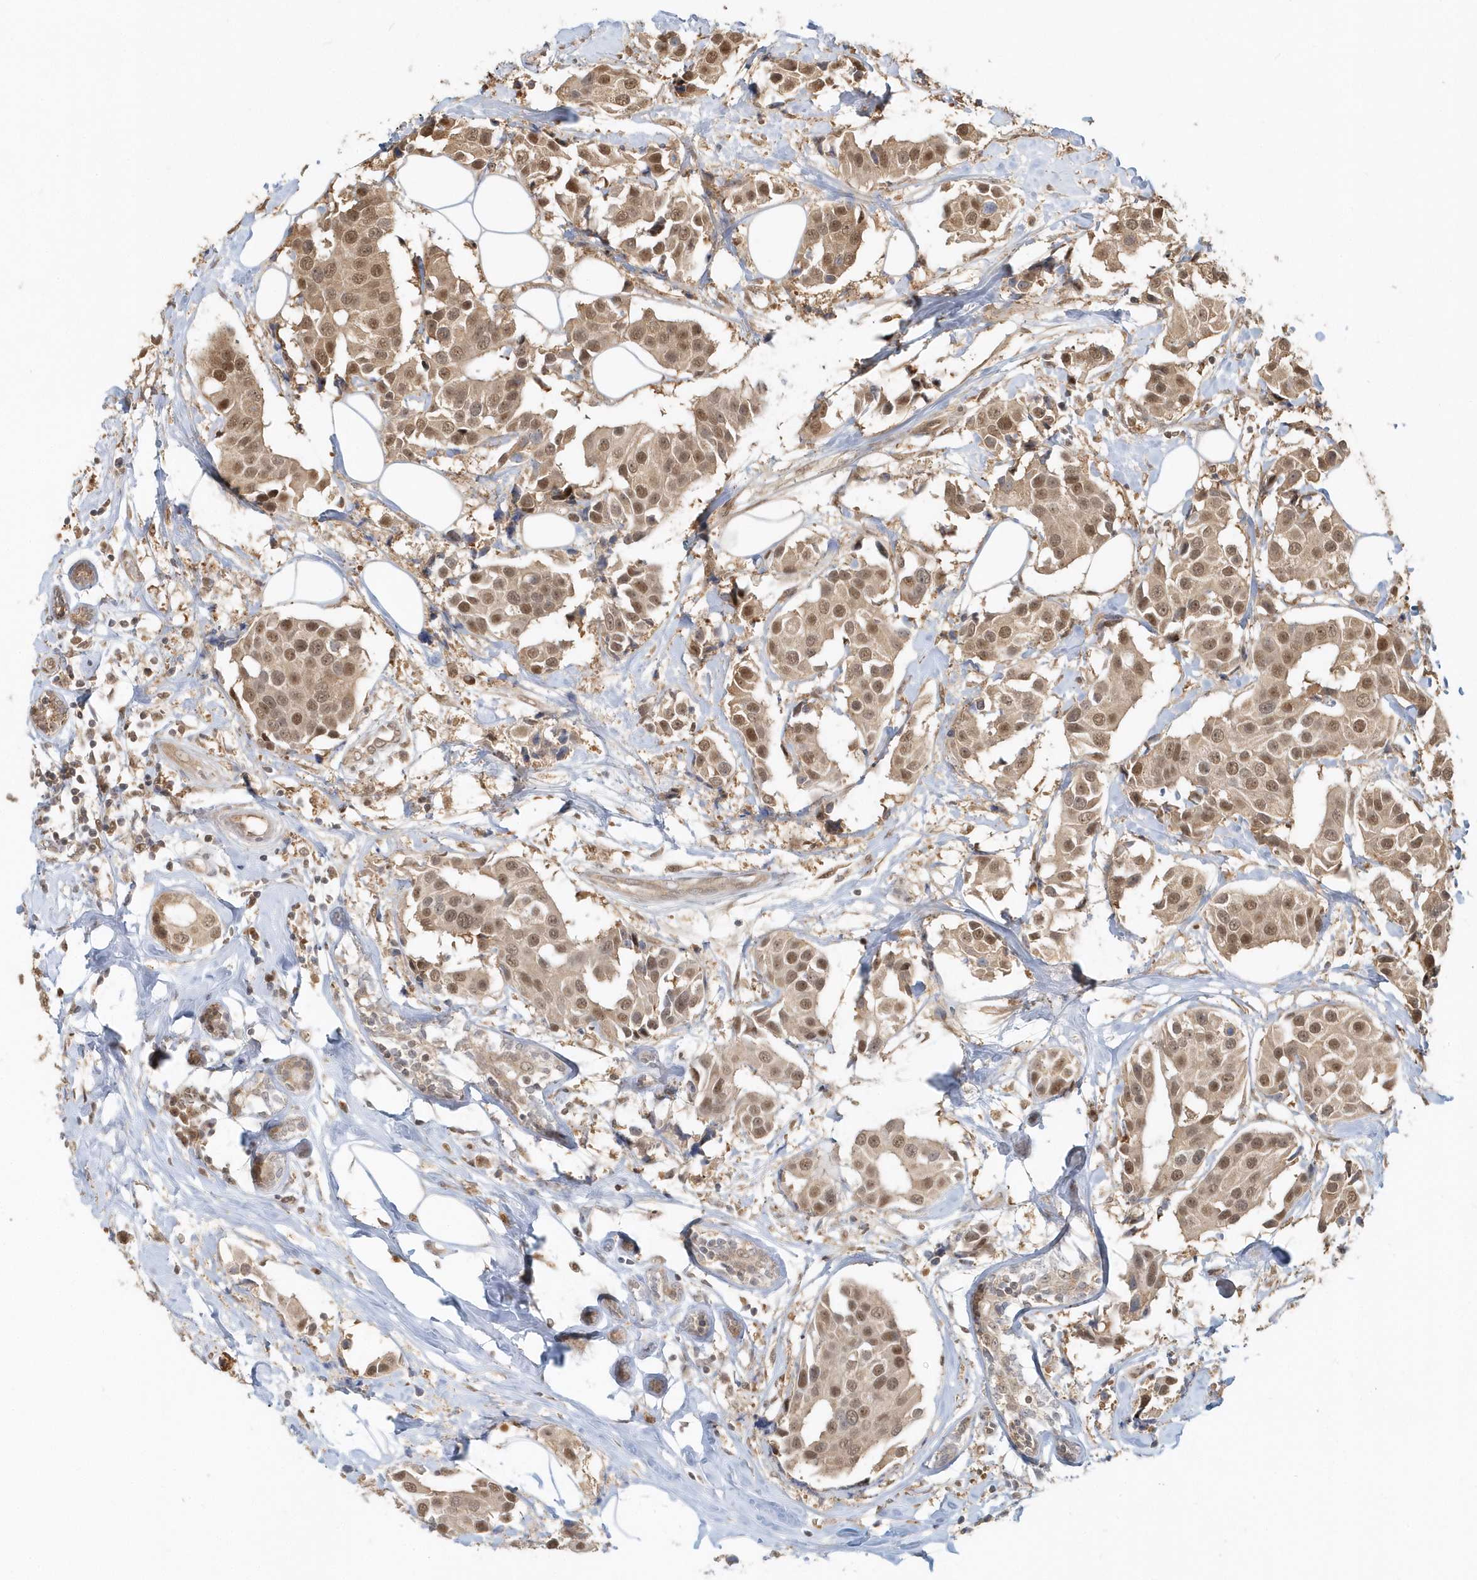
{"staining": {"intensity": "moderate", "quantity": ">75%", "location": "nuclear"}, "tissue": "breast cancer", "cell_type": "Tumor cells", "image_type": "cancer", "snomed": [{"axis": "morphology", "description": "Normal tissue, NOS"}, {"axis": "morphology", "description": "Duct carcinoma"}, {"axis": "topography", "description": "Breast"}], "caption": "There is medium levels of moderate nuclear positivity in tumor cells of breast infiltrating ductal carcinoma, as demonstrated by immunohistochemical staining (brown color).", "gene": "PSMD6", "patient": {"sex": "female", "age": 39}}